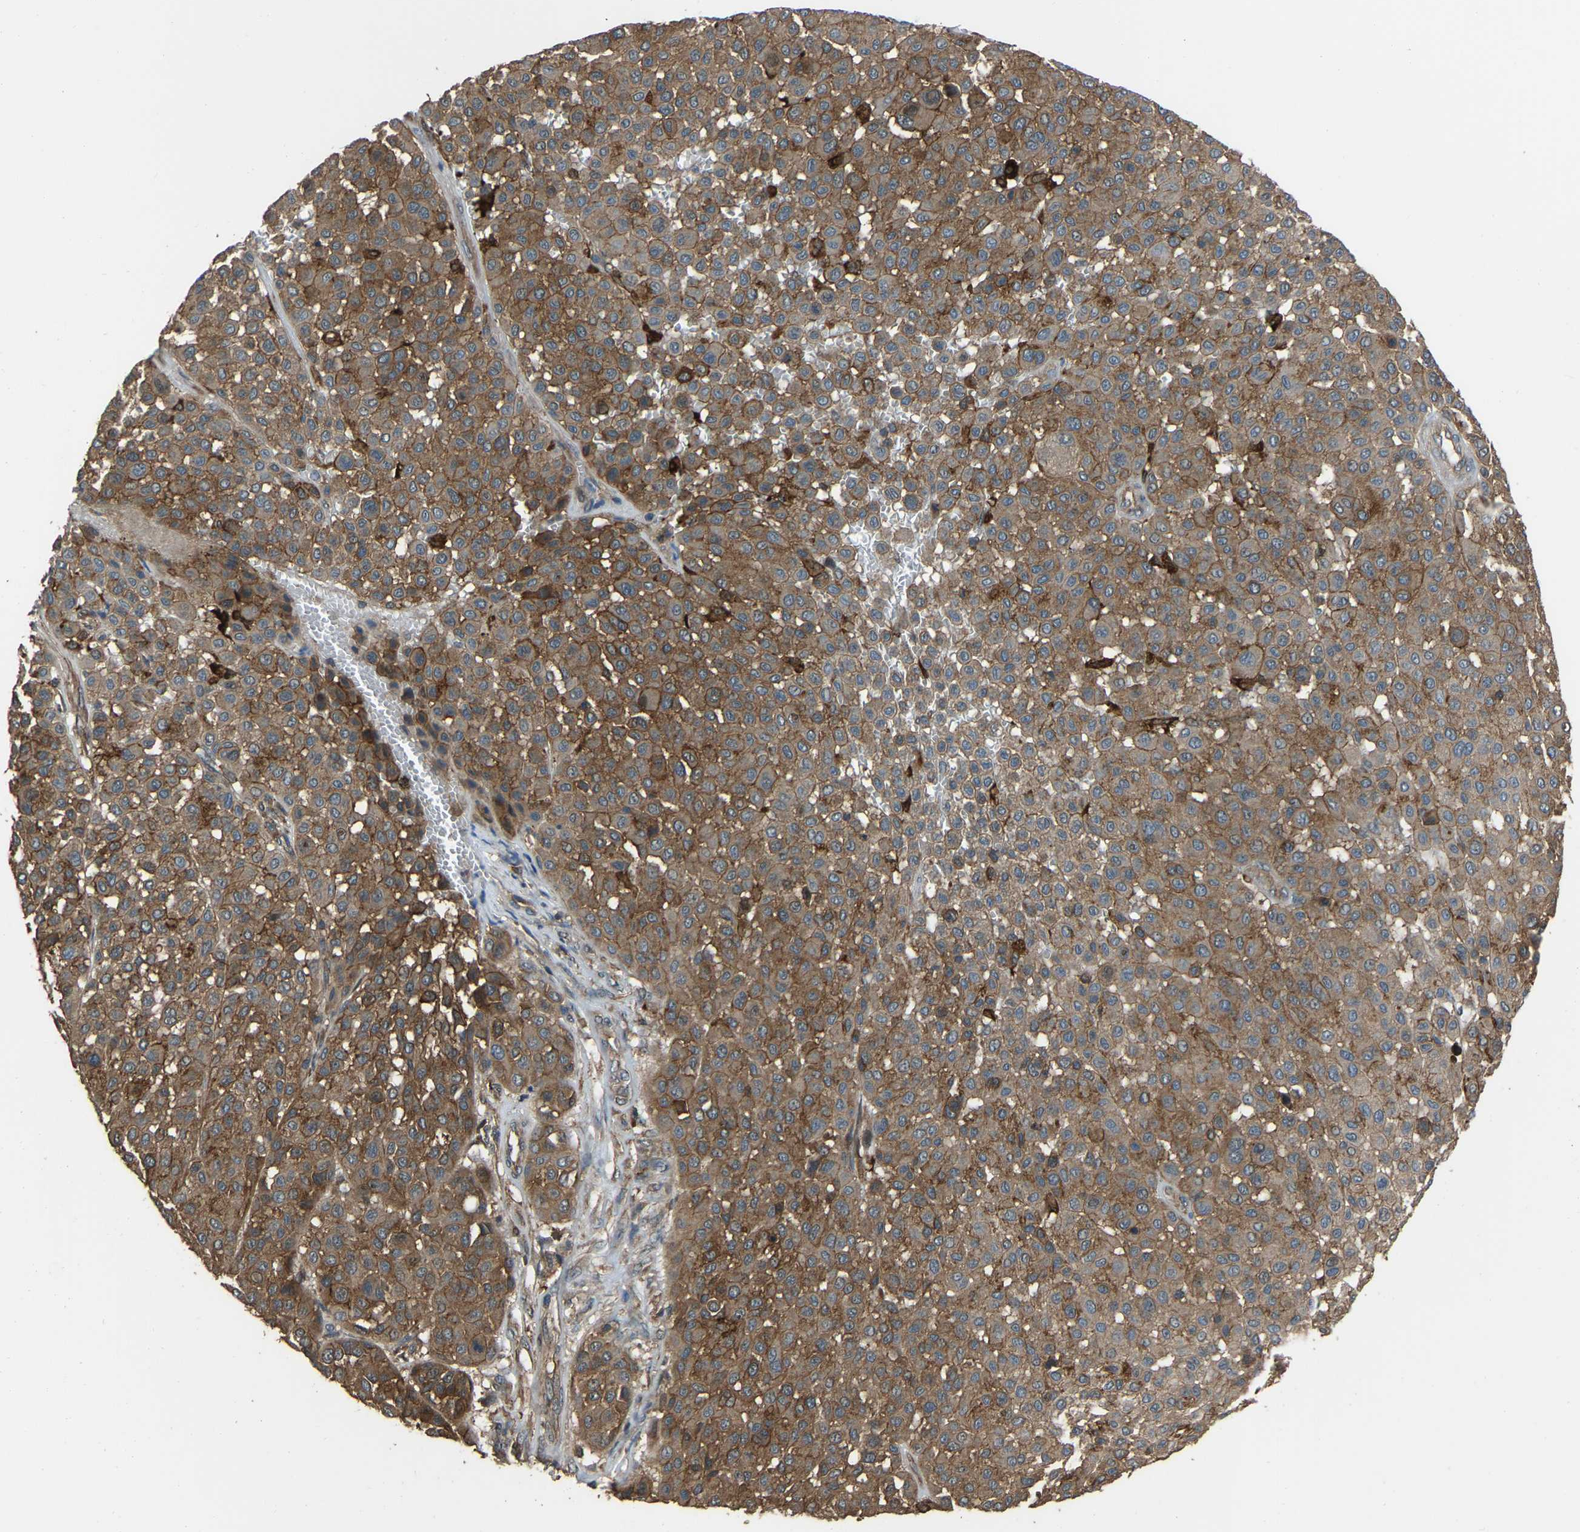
{"staining": {"intensity": "moderate", "quantity": ">75%", "location": "cytoplasmic/membranous"}, "tissue": "melanoma", "cell_type": "Tumor cells", "image_type": "cancer", "snomed": [{"axis": "morphology", "description": "Malignant melanoma, Metastatic site"}, {"axis": "topography", "description": "Soft tissue"}], "caption": "DAB (3,3'-diaminobenzidine) immunohistochemical staining of human malignant melanoma (metastatic site) shows moderate cytoplasmic/membranous protein positivity in about >75% of tumor cells.", "gene": "SLC4A2", "patient": {"sex": "male", "age": 41}}